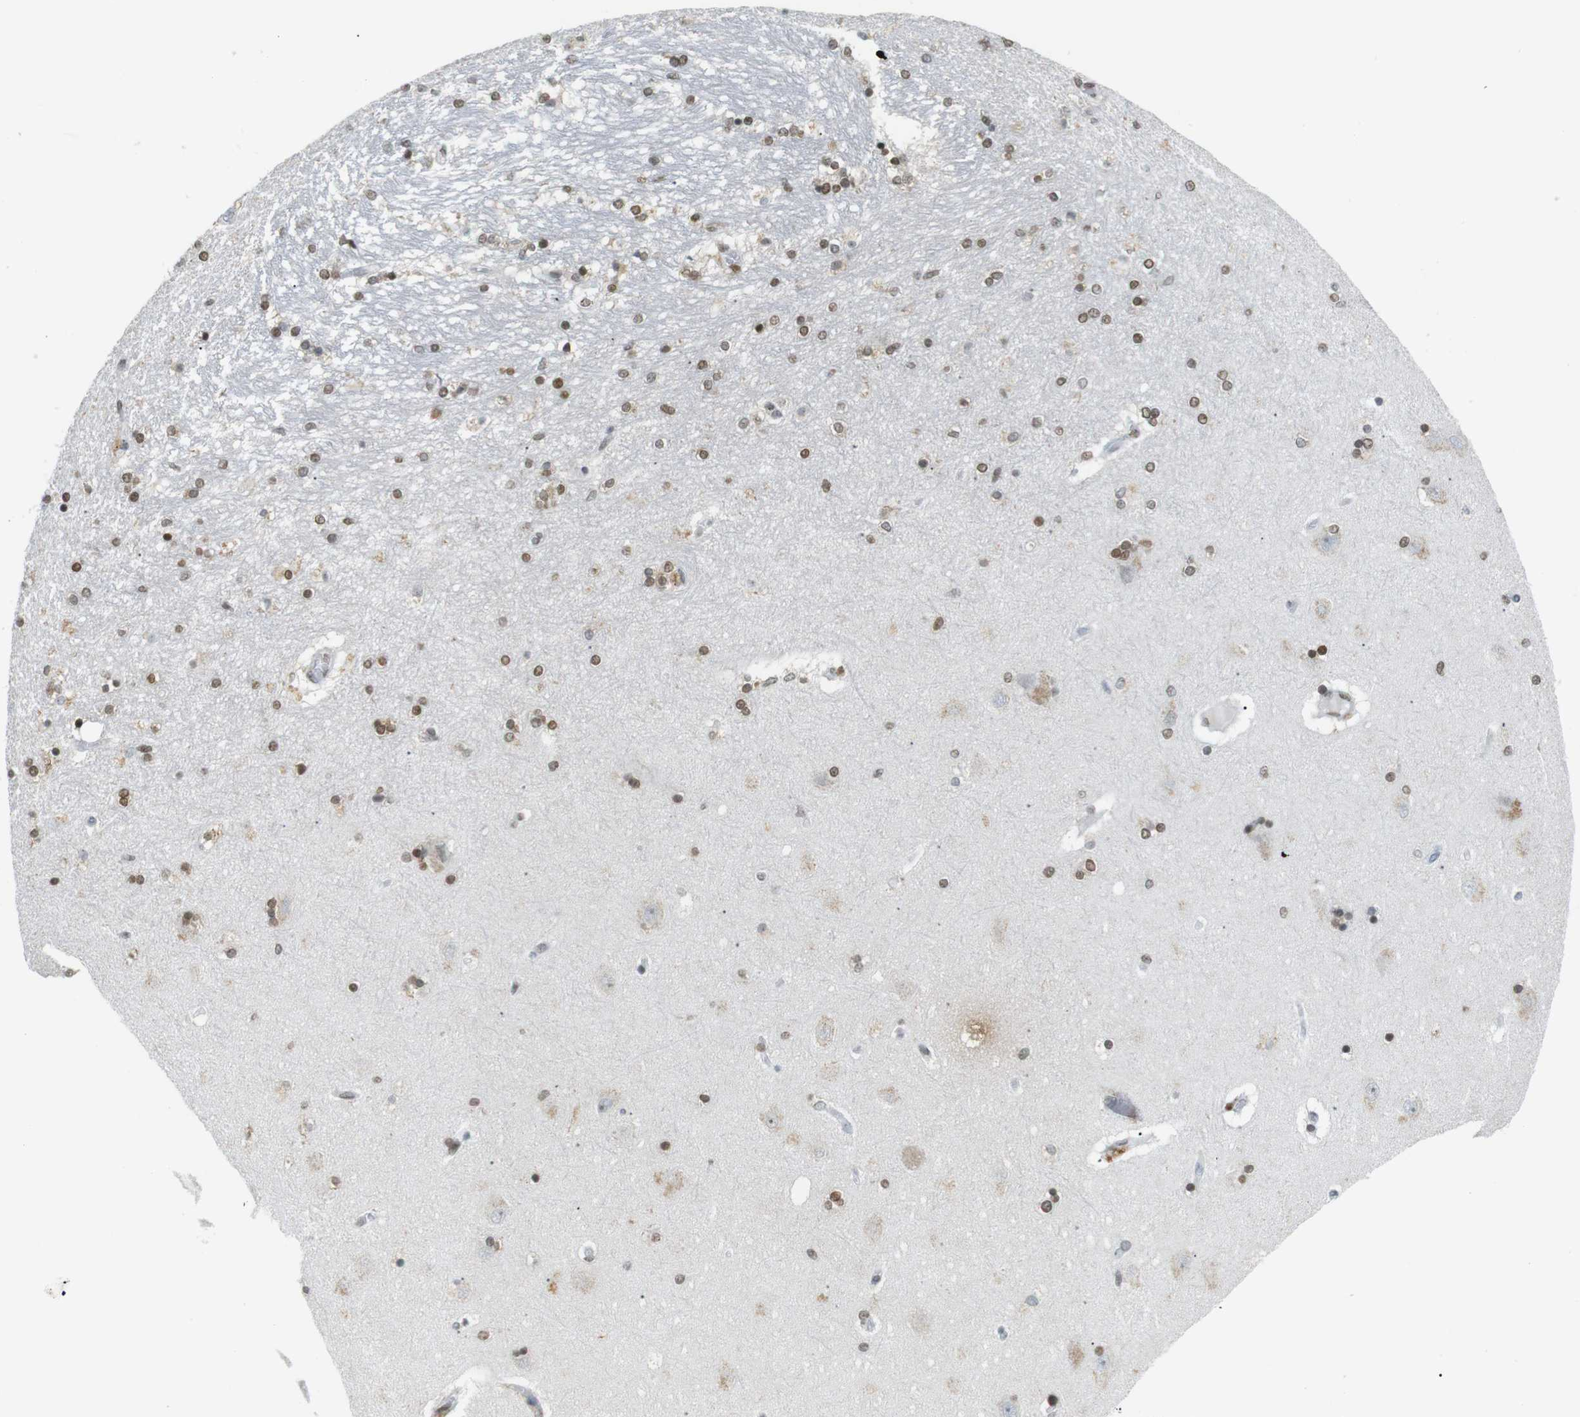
{"staining": {"intensity": "moderate", "quantity": ">75%", "location": "nuclear"}, "tissue": "hippocampus", "cell_type": "Glial cells", "image_type": "normal", "snomed": [{"axis": "morphology", "description": "Normal tissue, NOS"}, {"axis": "topography", "description": "Hippocampus"}], "caption": "The histopathology image demonstrates immunohistochemical staining of benign hippocampus. There is moderate nuclear positivity is identified in about >75% of glial cells.", "gene": "RIOX2", "patient": {"sex": "female", "age": 54}}